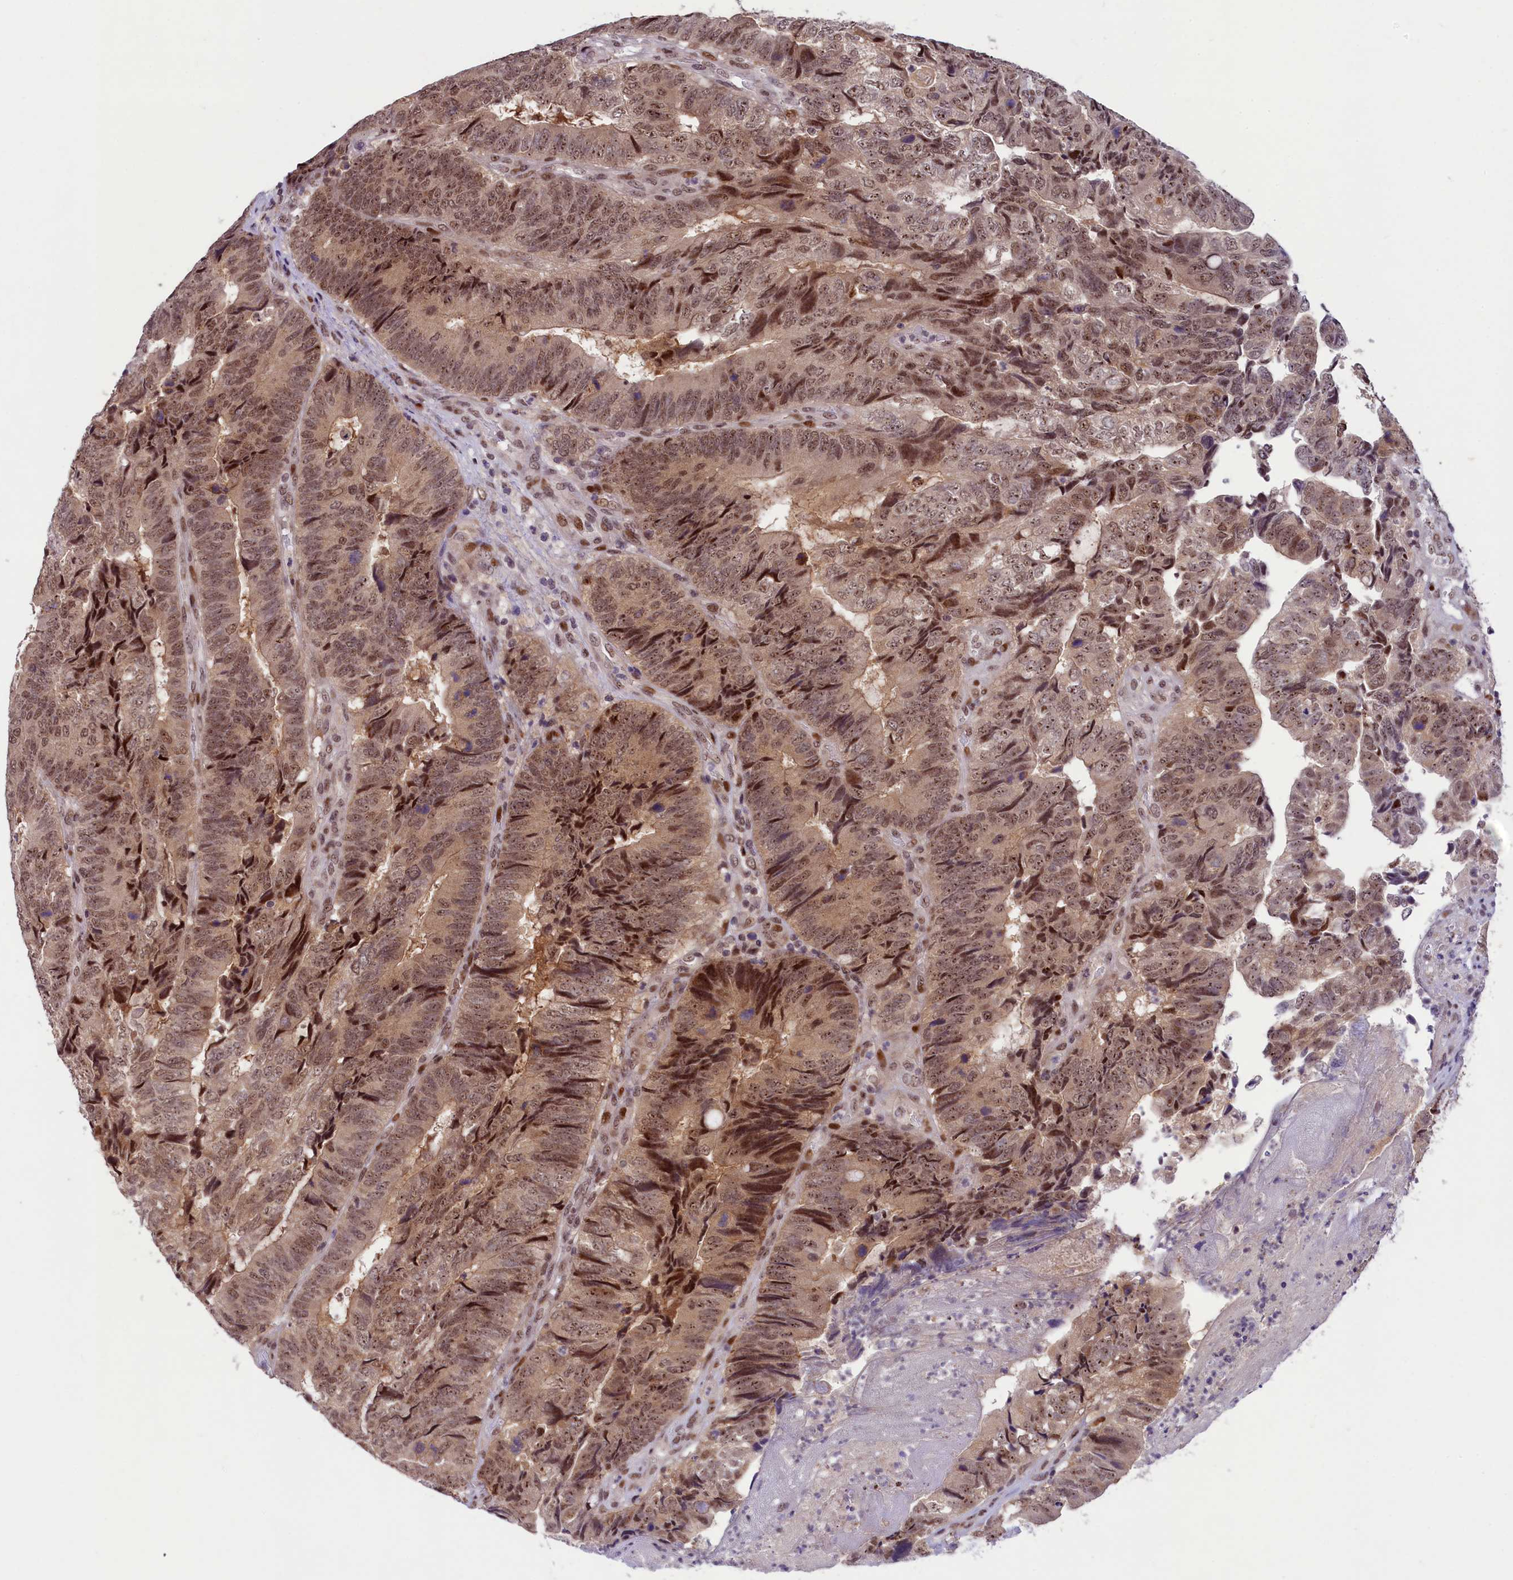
{"staining": {"intensity": "moderate", "quantity": ">75%", "location": "nuclear"}, "tissue": "colorectal cancer", "cell_type": "Tumor cells", "image_type": "cancer", "snomed": [{"axis": "morphology", "description": "Adenocarcinoma, NOS"}, {"axis": "topography", "description": "Colon"}], "caption": "Immunohistochemical staining of human colorectal adenocarcinoma demonstrates medium levels of moderate nuclear protein positivity in about >75% of tumor cells. (brown staining indicates protein expression, while blue staining denotes nuclei).", "gene": "ANKS3", "patient": {"sex": "female", "age": 67}}